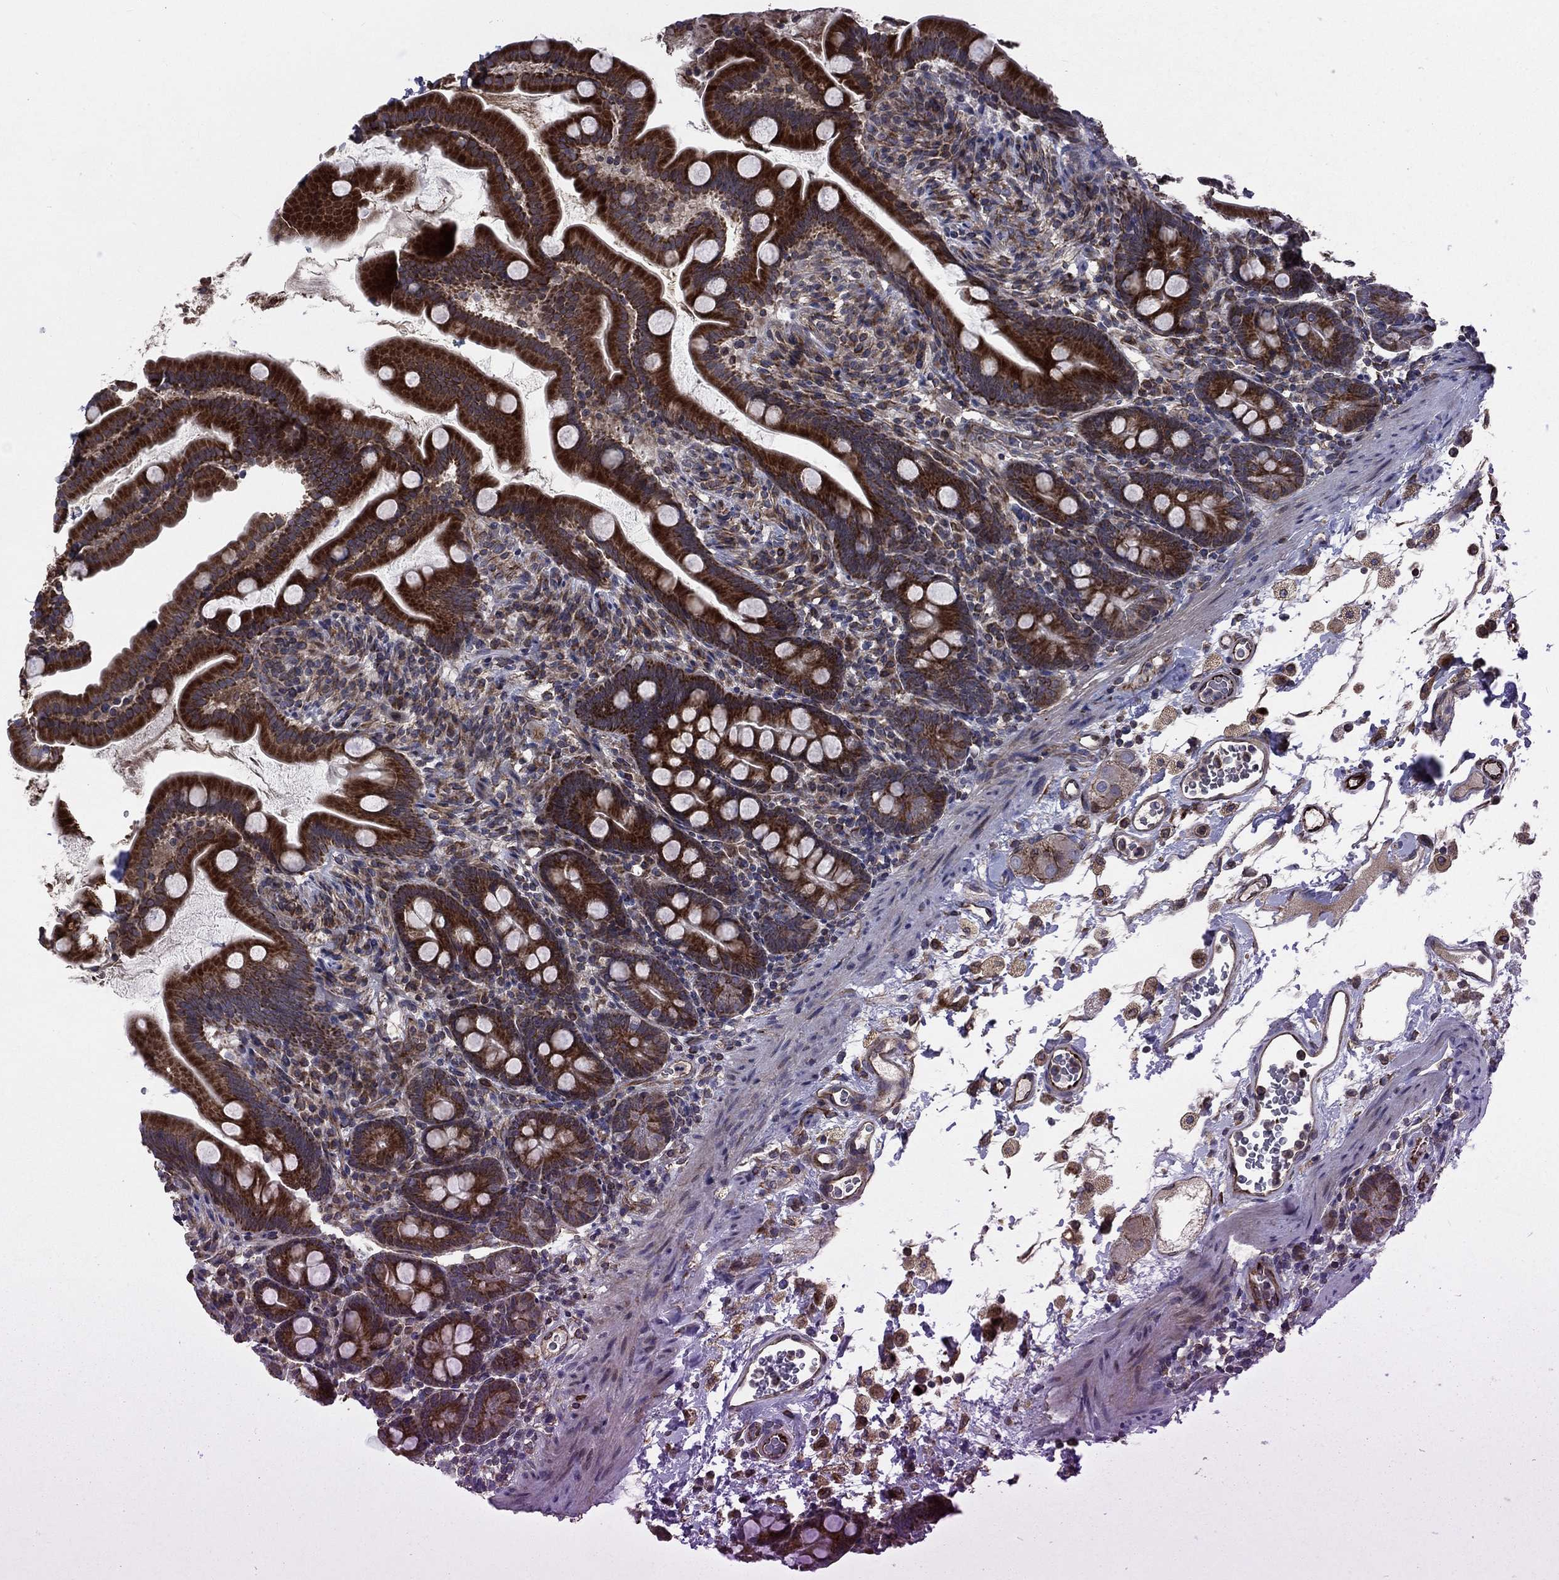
{"staining": {"intensity": "strong", "quantity": ">75%", "location": "cytoplasmic/membranous"}, "tissue": "small intestine", "cell_type": "Glandular cells", "image_type": "normal", "snomed": [{"axis": "morphology", "description": "Normal tissue, NOS"}, {"axis": "topography", "description": "Small intestine"}], "caption": "The histopathology image shows immunohistochemical staining of unremarkable small intestine. There is strong cytoplasmic/membranous expression is appreciated in approximately >75% of glandular cells. The staining was performed using DAB (3,3'-diaminobenzidine) to visualize the protein expression in brown, while the nuclei were stained in blue with hematoxylin (Magnification: 20x).", "gene": "NDUFC1", "patient": {"sex": "female", "age": 44}}